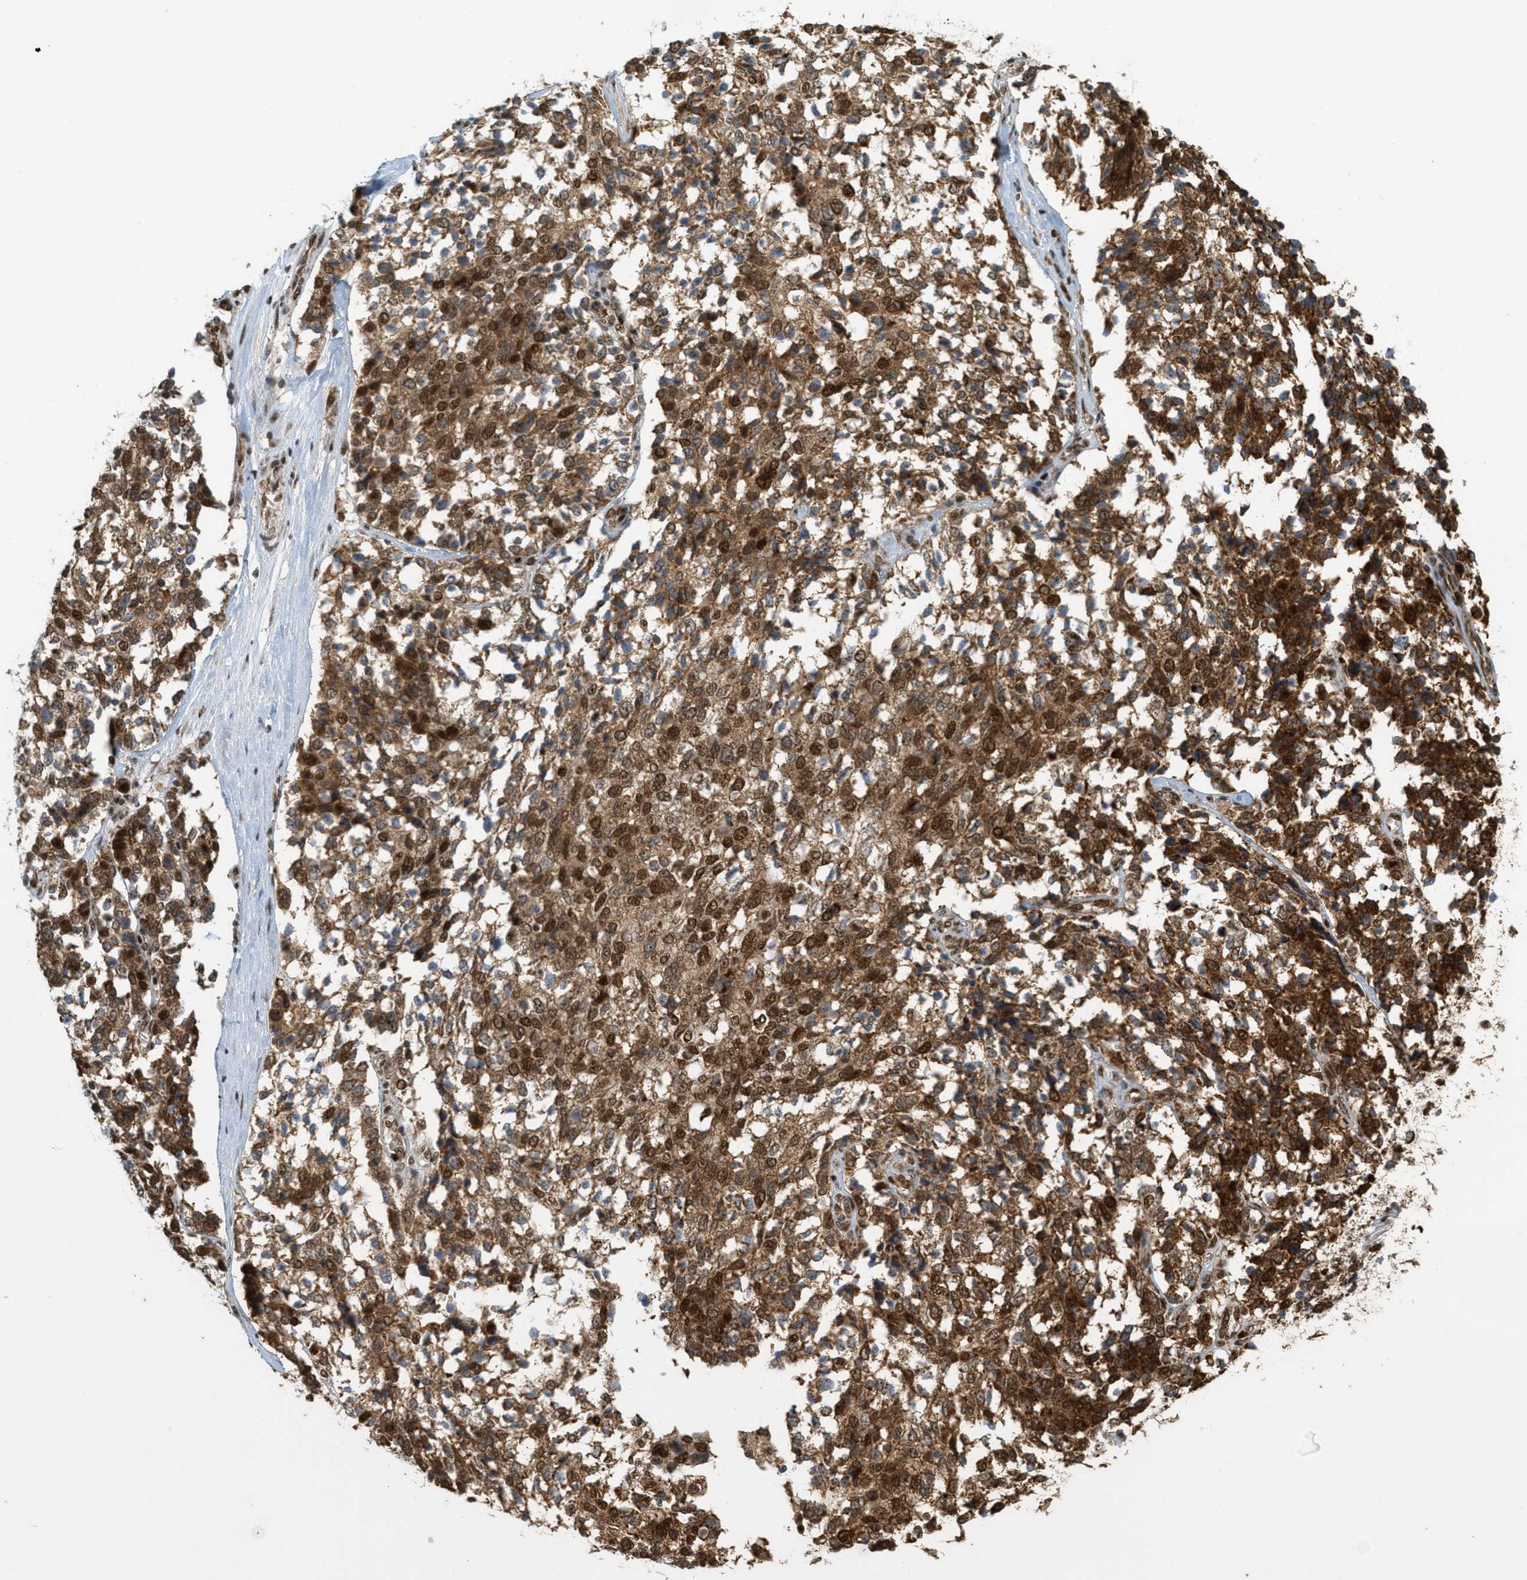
{"staining": {"intensity": "strong", "quantity": ">75%", "location": "cytoplasmic/membranous,nuclear"}, "tissue": "ovarian cancer", "cell_type": "Tumor cells", "image_type": "cancer", "snomed": [{"axis": "morphology", "description": "Cystadenocarcinoma, serous, NOS"}, {"axis": "topography", "description": "Ovary"}], "caption": "Human ovarian serous cystadenocarcinoma stained for a protein (brown) shows strong cytoplasmic/membranous and nuclear positive positivity in about >75% of tumor cells.", "gene": "TLK1", "patient": {"sex": "female", "age": 44}}